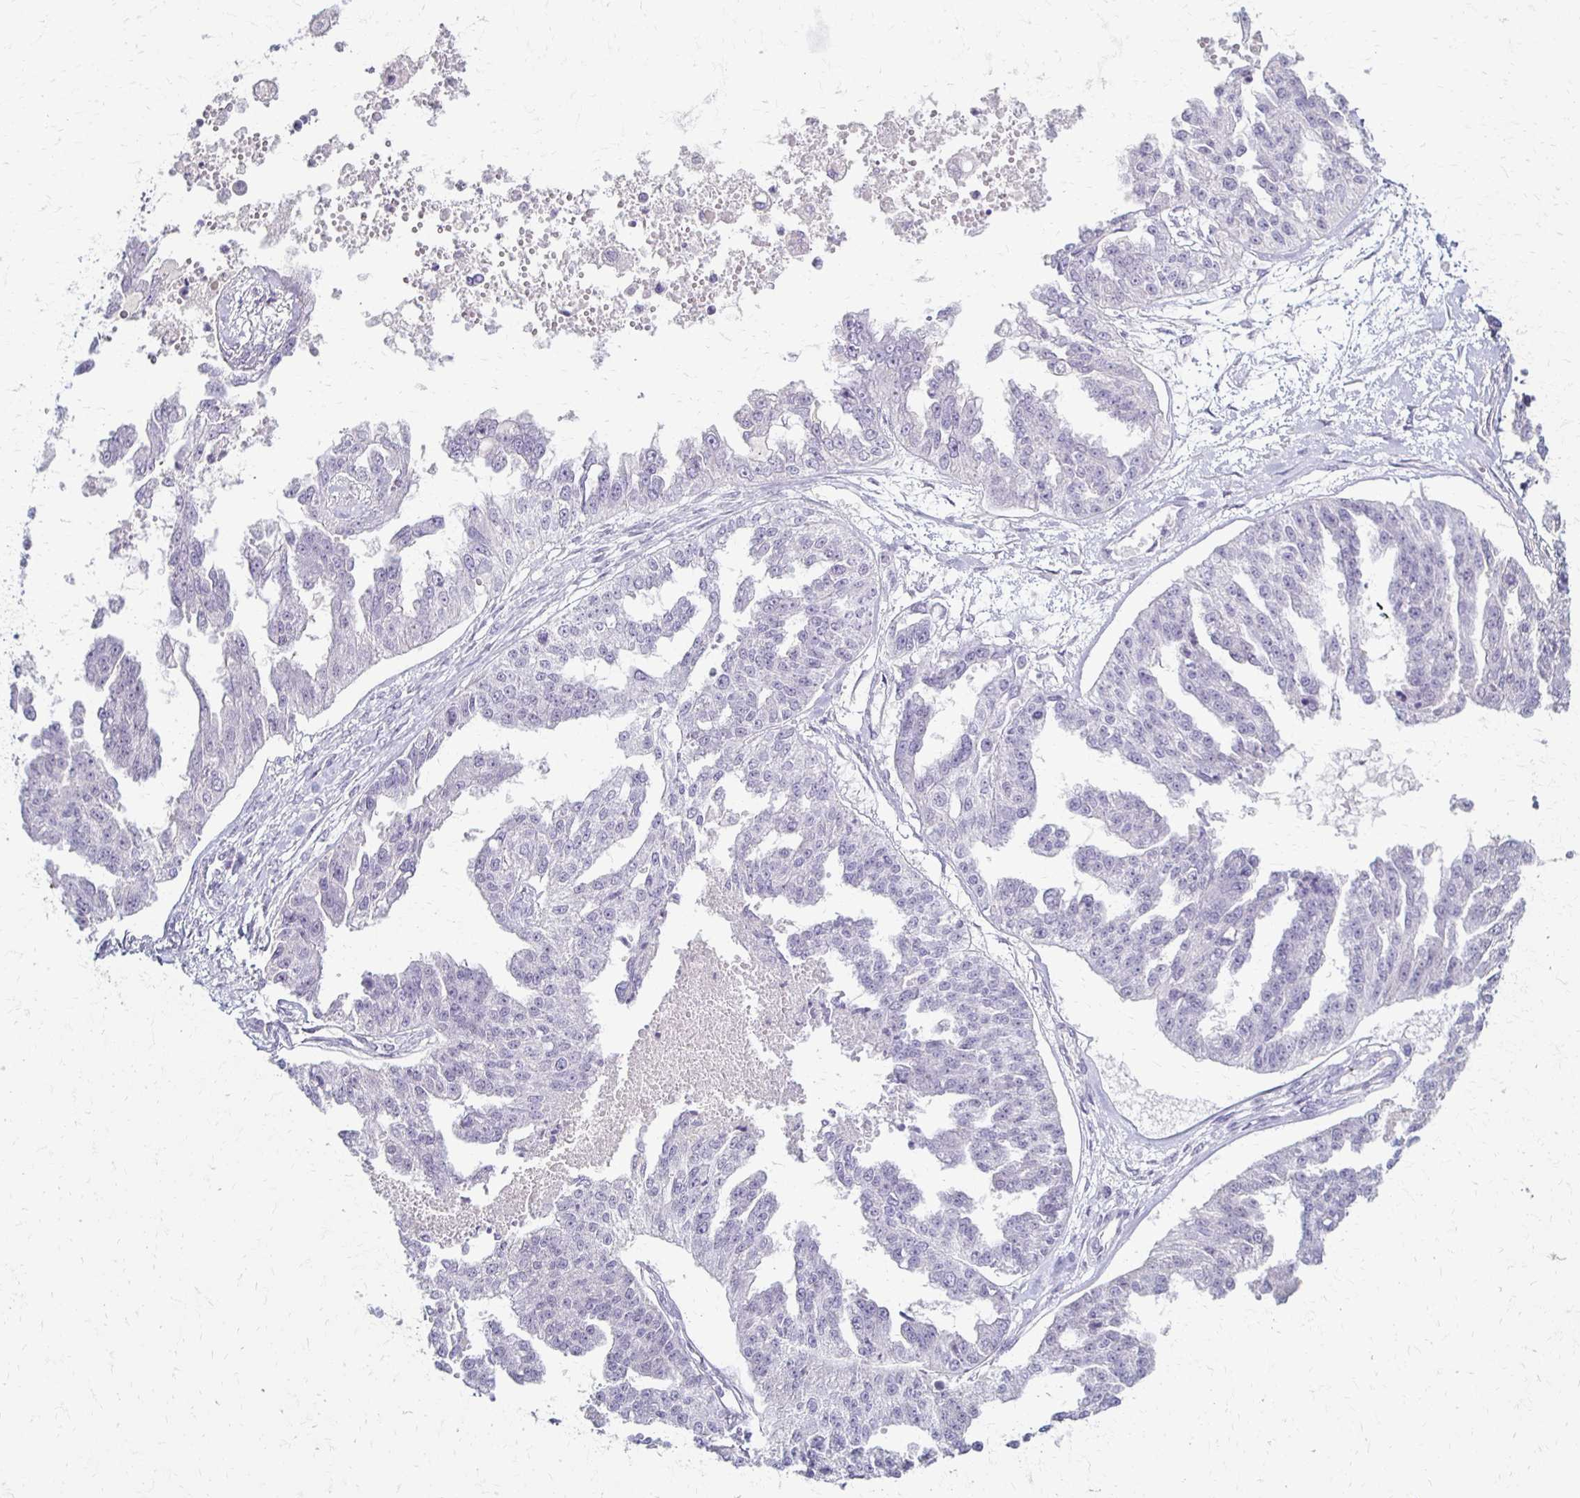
{"staining": {"intensity": "negative", "quantity": "none", "location": "none"}, "tissue": "ovarian cancer", "cell_type": "Tumor cells", "image_type": "cancer", "snomed": [{"axis": "morphology", "description": "Cystadenocarcinoma, serous, NOS"}, {"axis": "topography", "description": "Ovary"}], "caption": "This image is of ovarian cancer stained with immunohistochemistry to label a protein in brown with the nuclei are counter-stained blue. There is no positivity in tumor cells.", "gene": "FOXO4", "patient": {"sex": "female", "age": 58}}